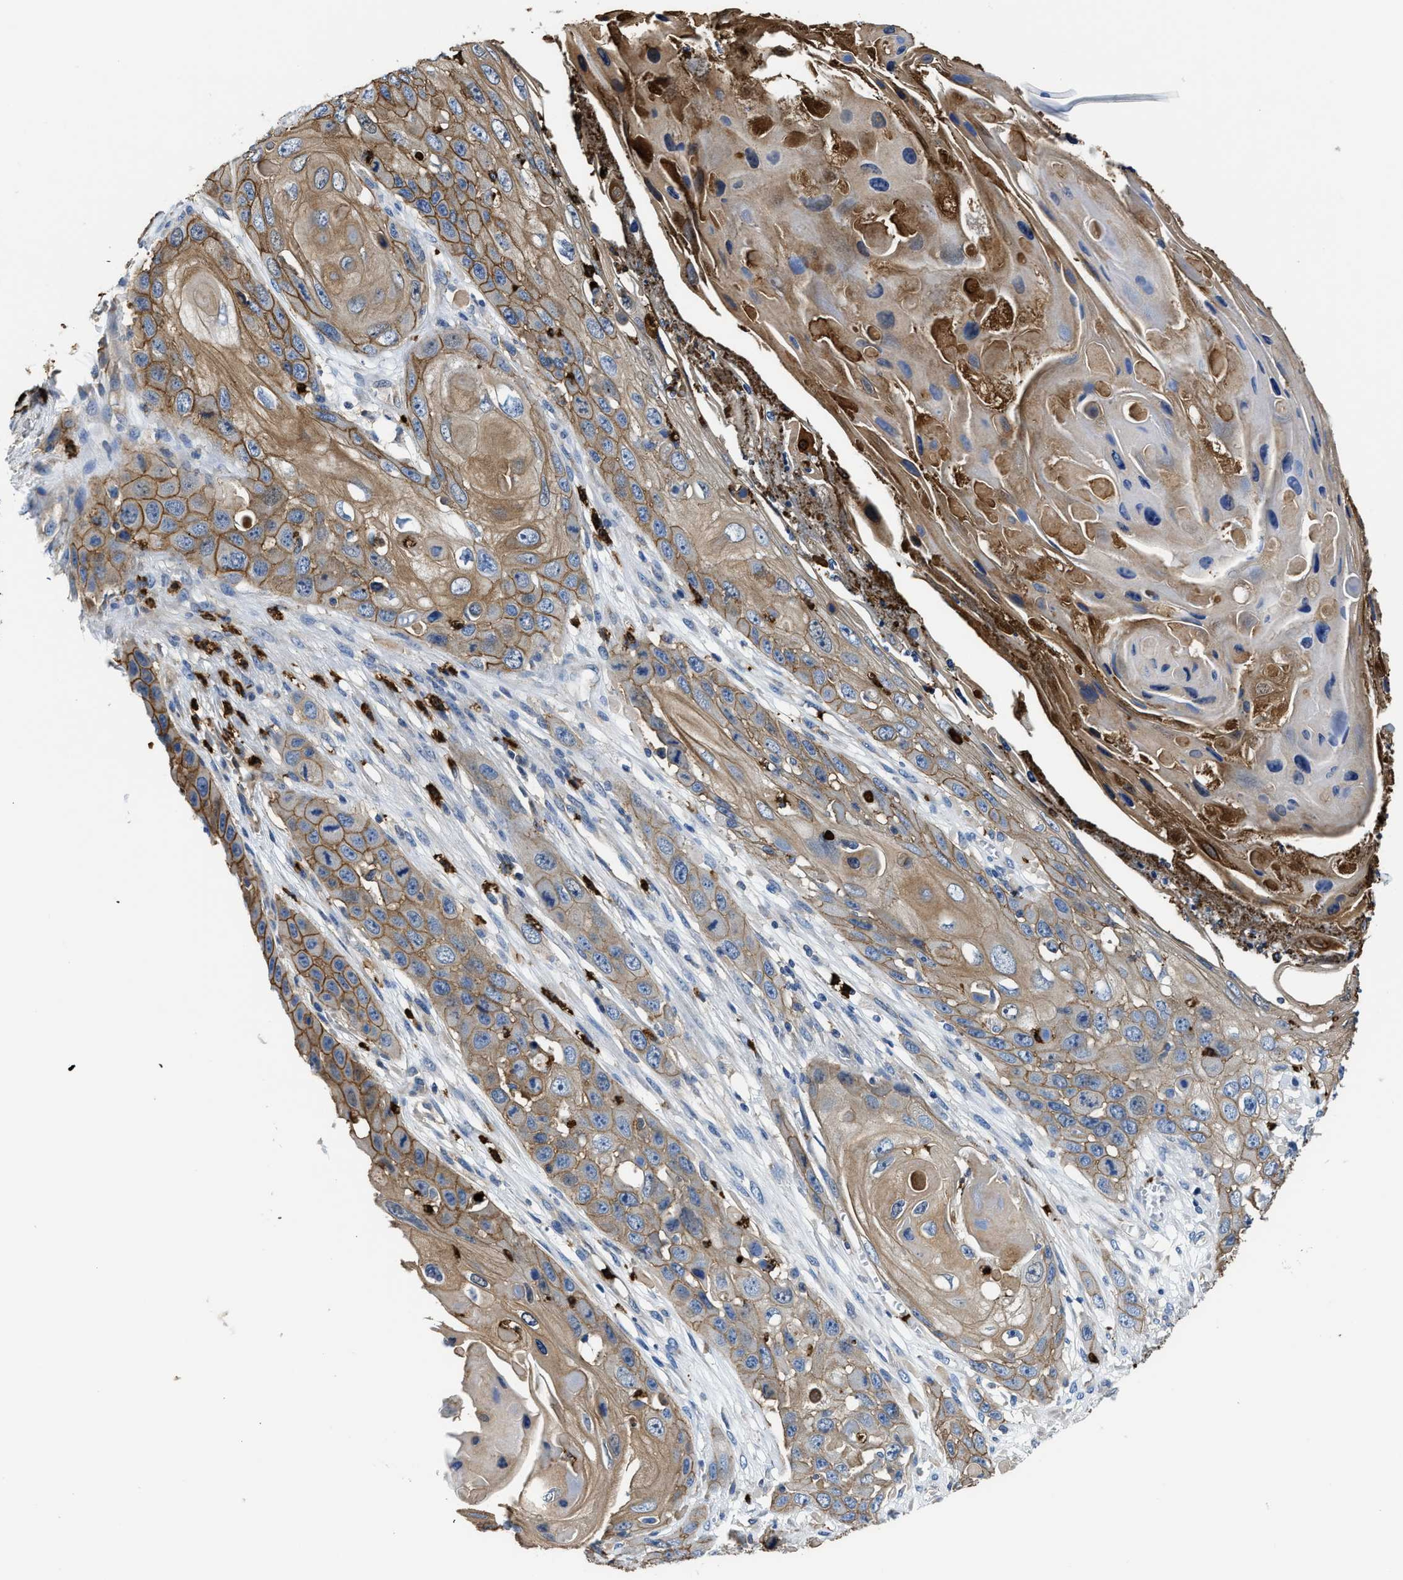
{"staining": {"intensity": "moderate", "quantity": ">75%", "location": "cytoplasmic/membranous"}, "tissue": "skin cancer", "cell_type": "Tumor cells", "image_type": "cancer", "snomed": [{"axis": "morphology", "description": "Squamous cell carcinoma, NOS"}, {"axis": "topography", "description": "Skin"}], "caption": "High-magnification brightfield microscopy of skin cancer (squamous cell carcinoma) stained with DAB (3,3'-diaminobenzidine) (brown) and counterstained with hematoxylin (blue). tumor cells exhibit moderate cytoplasmic/membranous staining is present in approximately>75% of cells.", "gene": "TRAF6", "patient": {"sex": "male", "age": 55}}